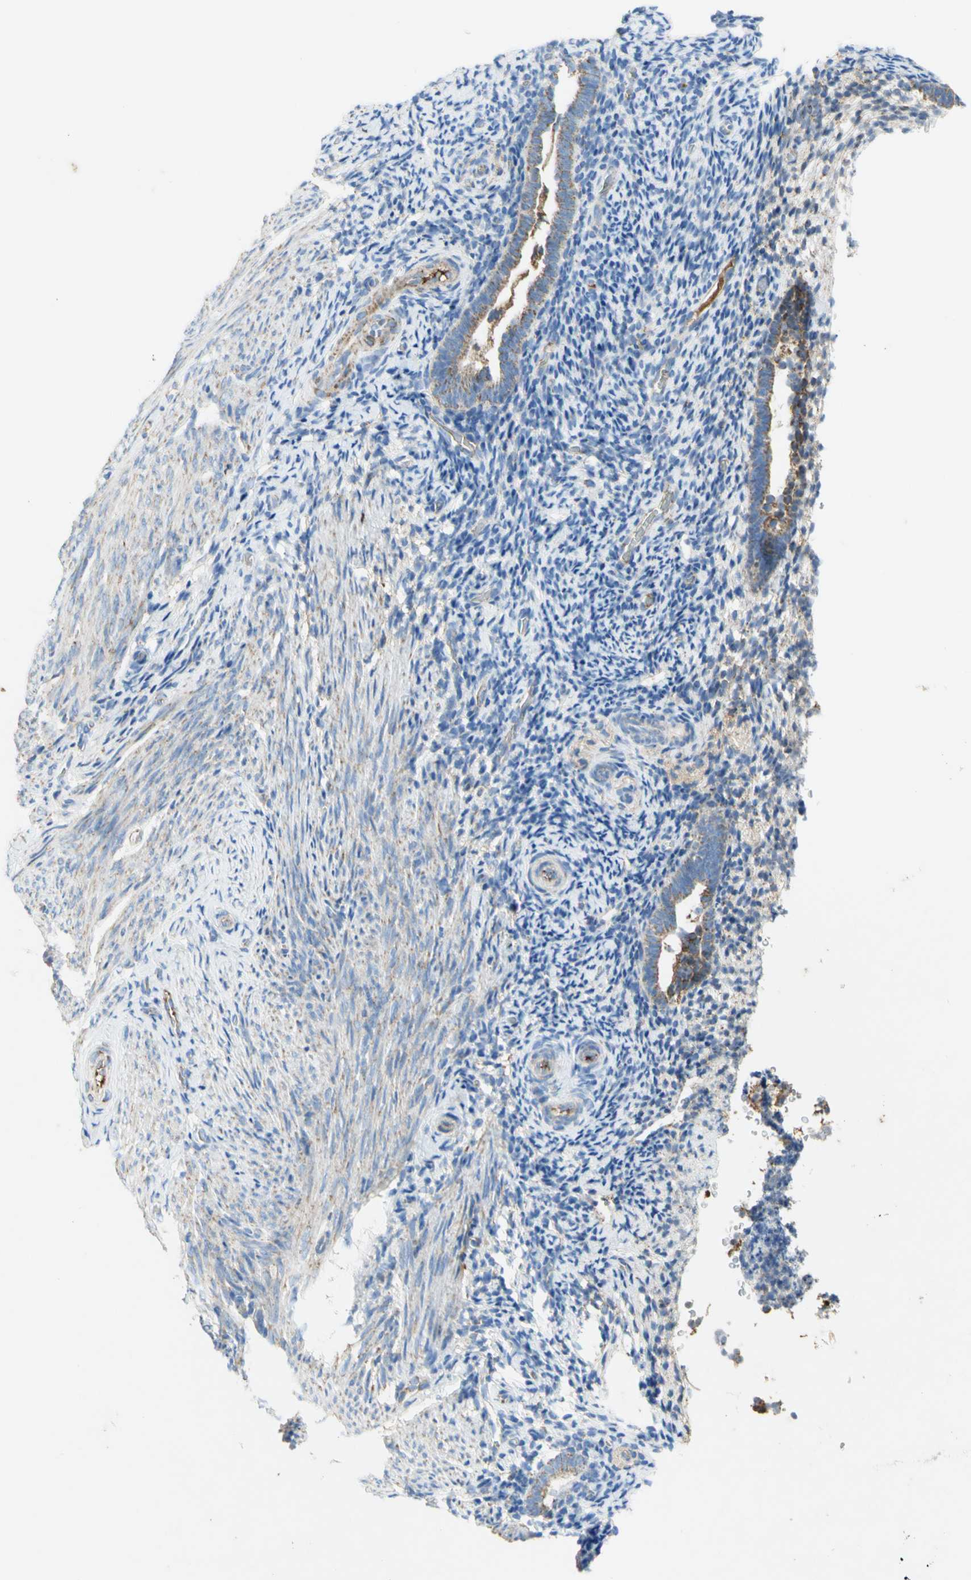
{"staining": {"intensity": "weak", "quantity": "25%-75%", "location": "cytoplasmic/membranous"}, "tissue": "endometrium", "cell_type": "Cells in endometrial stroma", "image_type": "normal", "snomed": [{"axis": "morphology", "description": "Normal tissue, NOS"}, {"axis": "topography", "description": "Endometrium"}], "caption": "An immunohistochemistry micrograph of normal tissue is shown. Protein staining in brown shows weak cytoplasmic/membranous positivity in endometrium within cells in endometrial stroma.", "gene": "SDHB", "patient": {"sex": "female", "age": 51}}